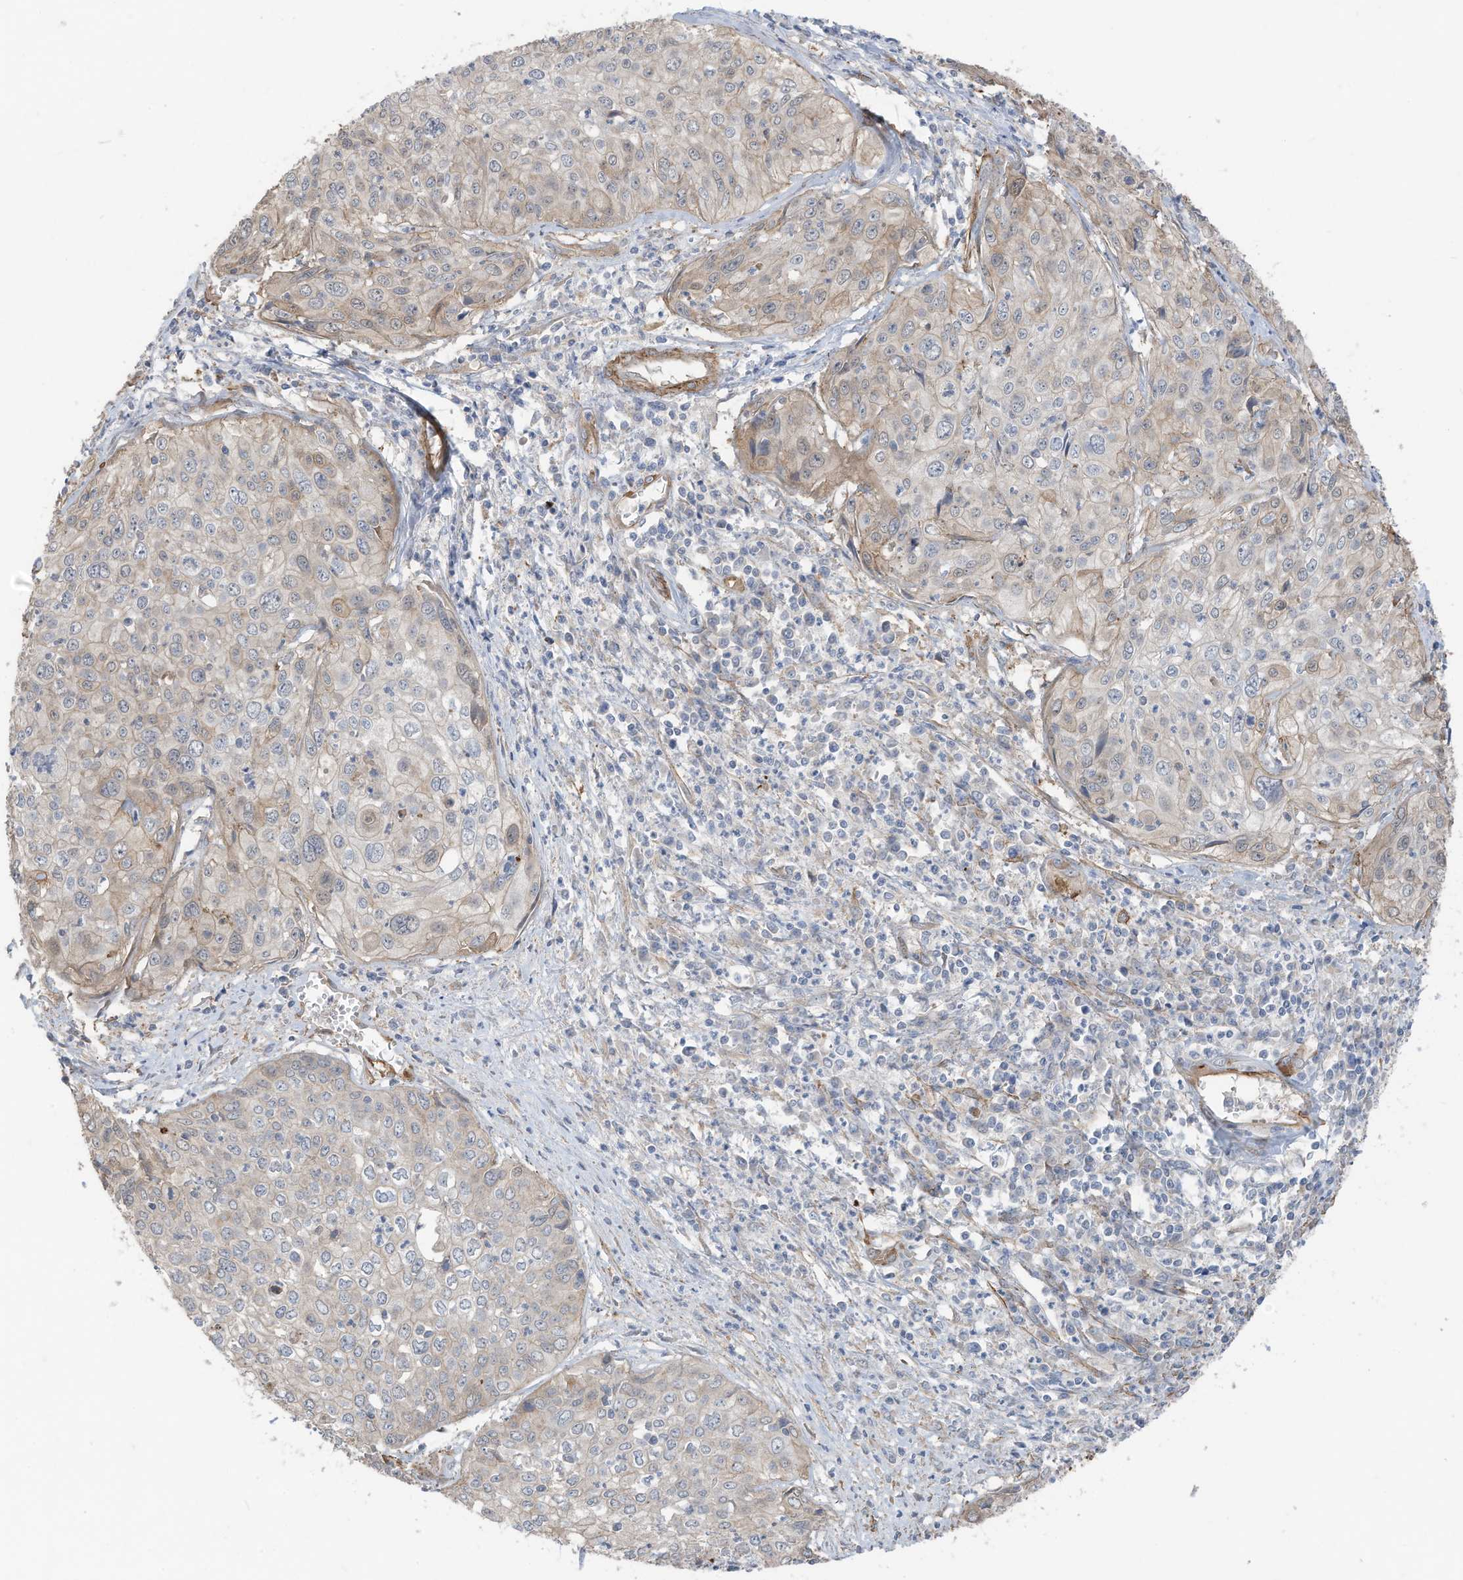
{"staining": {"intensity": "negative", "quantity": "none", "location": "none"}, "tissue": "cervical cancer", "cell_type": "Tumor cells", "image_type": "cancer", "snomed": [{"axis": "morphology", "description": "Squamous cell carcinoma, NOS"}, {"axis": "topography", "description": "Cervix"}], "caption": "IHC of human cervical cancer (squamous cell carcinoma) exhibits no expression in tumor cells. The staining was performed using DAB (3,3'-diaminobenzidine) to visualize the protein expression in brown, while the nuclei were stained in blue with hematoxylin (Magnification: 20x).", "gene": "SLC17A7", "patient": {"sex": "female", "age": 31}}